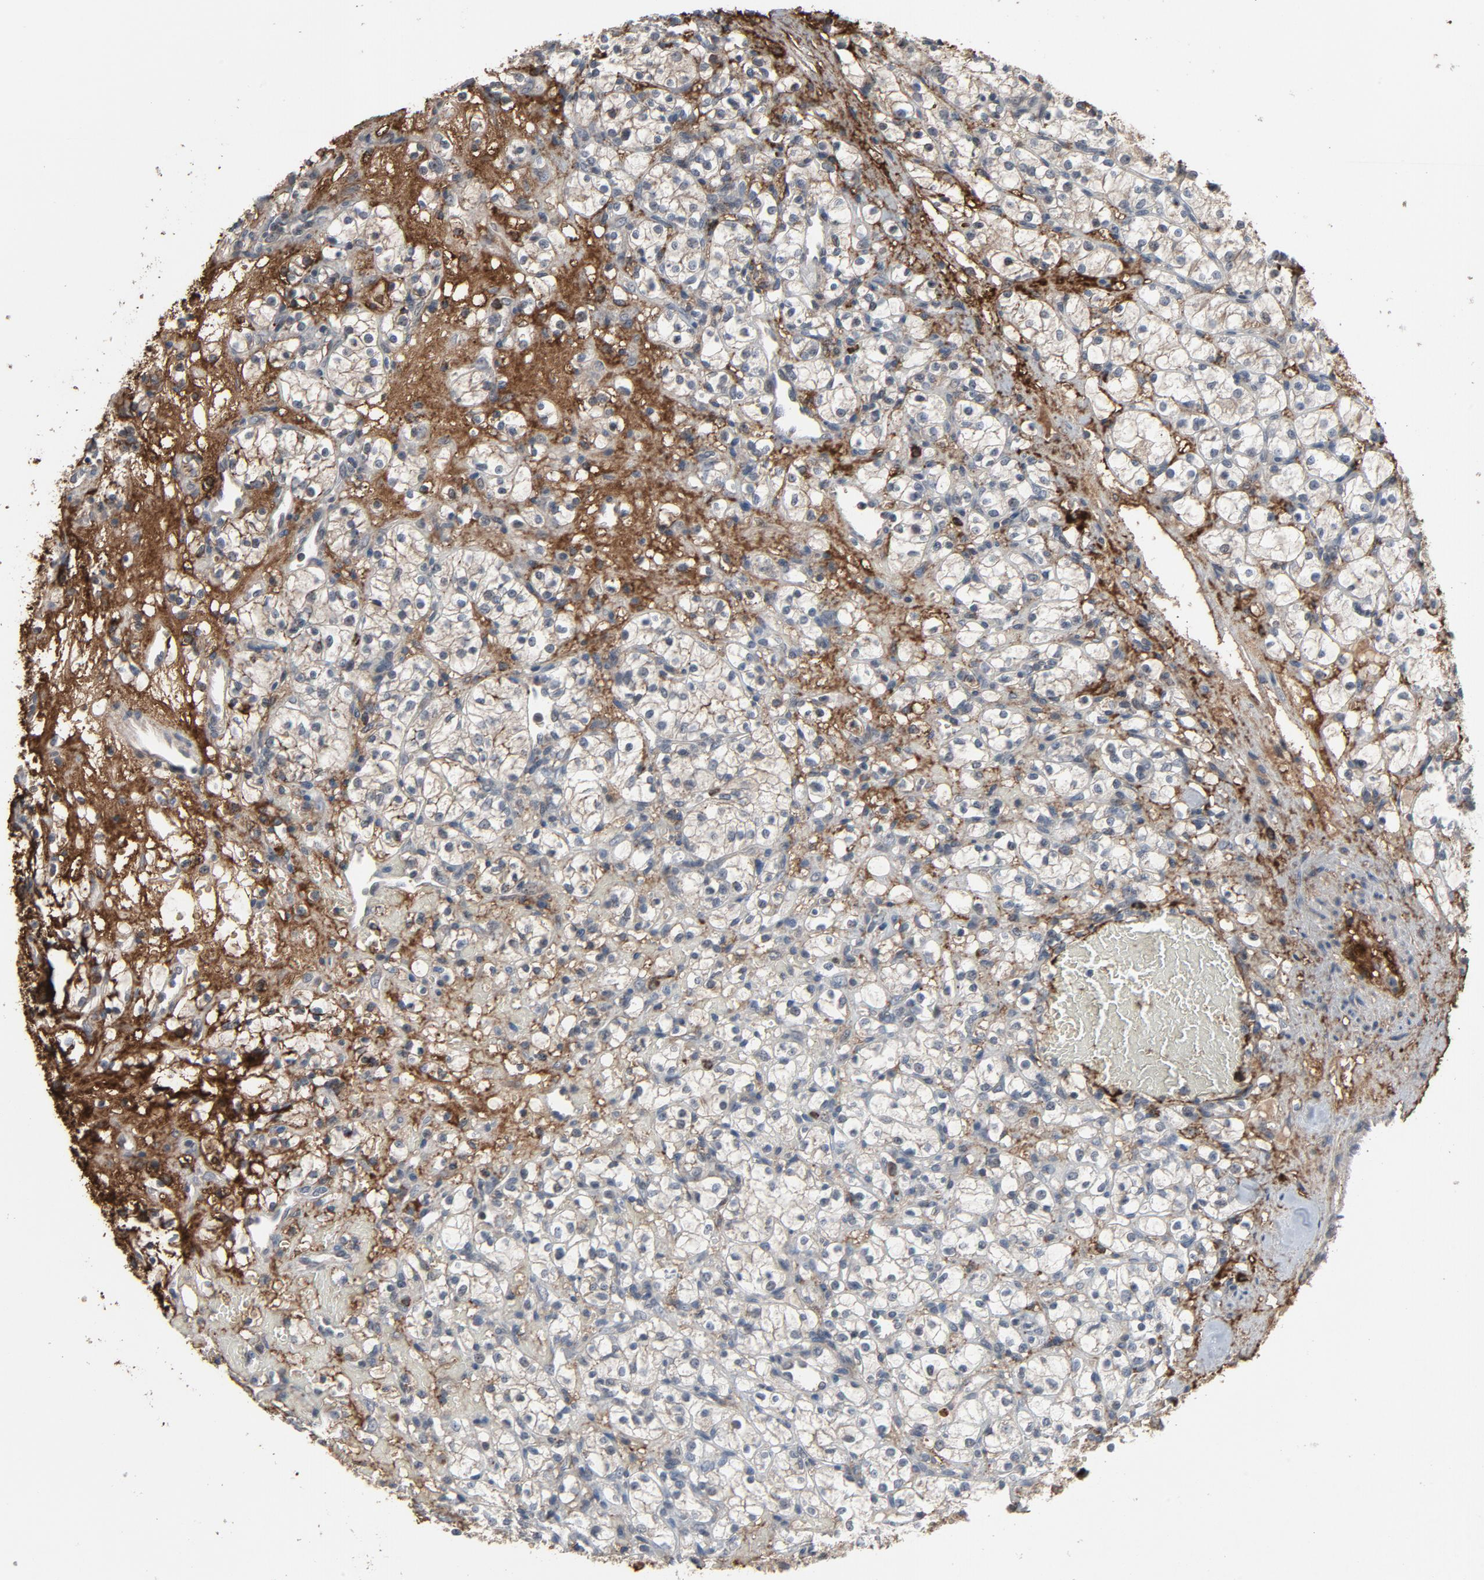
{"staining": {"intensity": "negative", "quantity": "none", "location": "none"}, "tissue": "renal cancer", "cell_type": "Tumor cells", "image_type": "cancer", "snomed": [{"axis": "morphology", "description": "Adenocarcinoma, NOS"}, {"axis": "topography", "description": "Kidney"}], "caption": "Immunohistochemistry (IHC) photomicrograph of adenocarcinoma (renal) stained for a protein (brown), which displays no staining in tumor cells. (Stains: DAB immunohistochemistry with hematoxylin counter stain, Microscopy: brightfield microscopy at high magnification).", "gene": "PDZD4", "patient": {"sex": "female", "age": 60}}